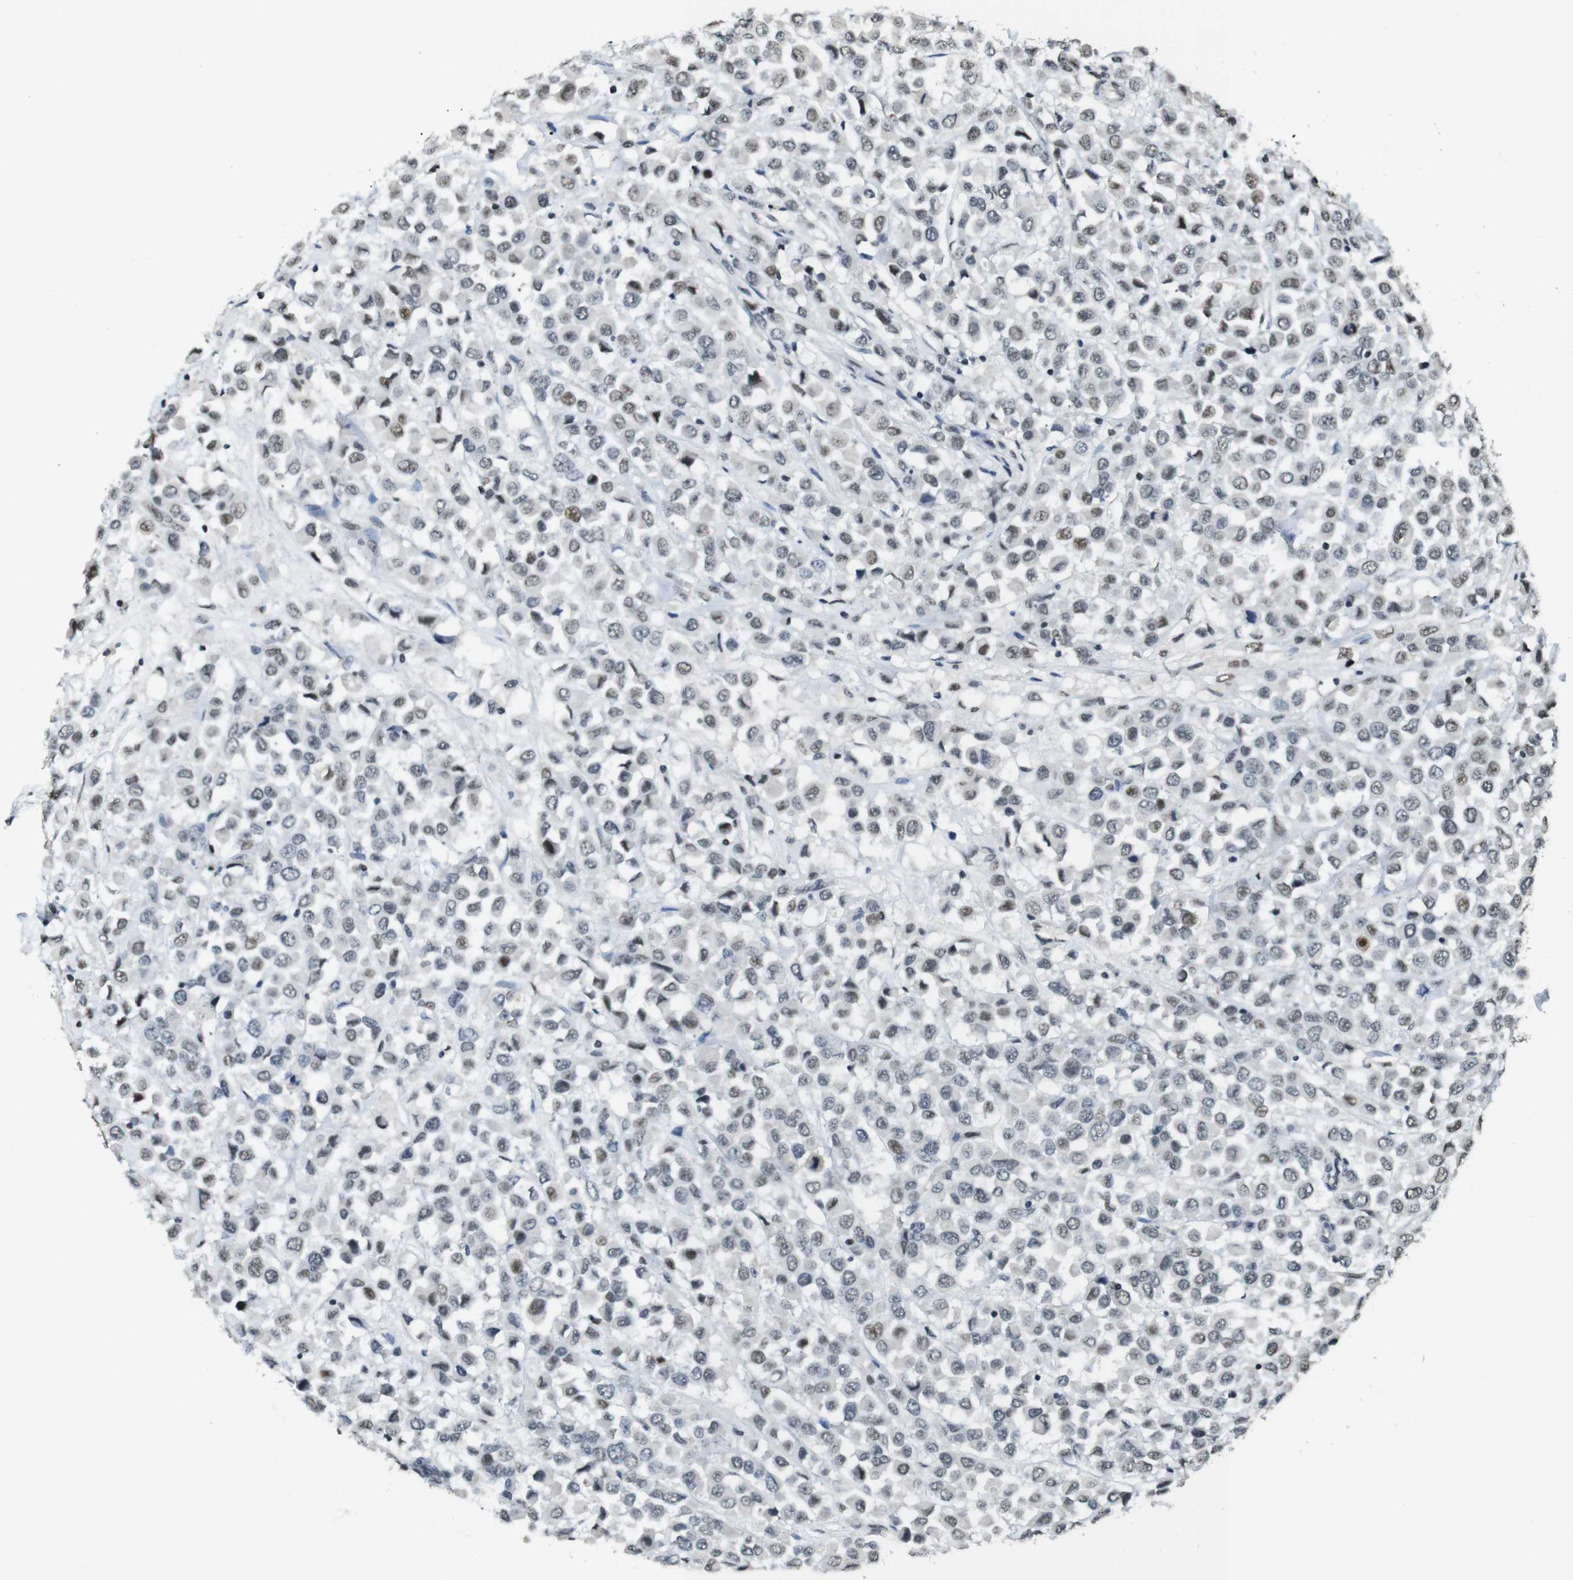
{"staining": {"intensity": "weak", "quantity": "<25%", "location": "nuclear"}, "tissue": "breast cancer", "cell_type": "Tumor cells", "image_type": "cancer", "snomed": [{"axis": "morphology", "description": "Duct carcinoma"}, {"axis": "topography", "description": "Breast"}], "caption": "The image reveals no significant expression in tumor cells of intraductal carcinoma (breast). (Stains: DAB immunohistochemistry (IHC) with hematoxylin counter stain, Microscopy: brightfield microscopy at high magnification).", "gene": "CSNK2B", "patient": {"sex": "female", "age": 61}}